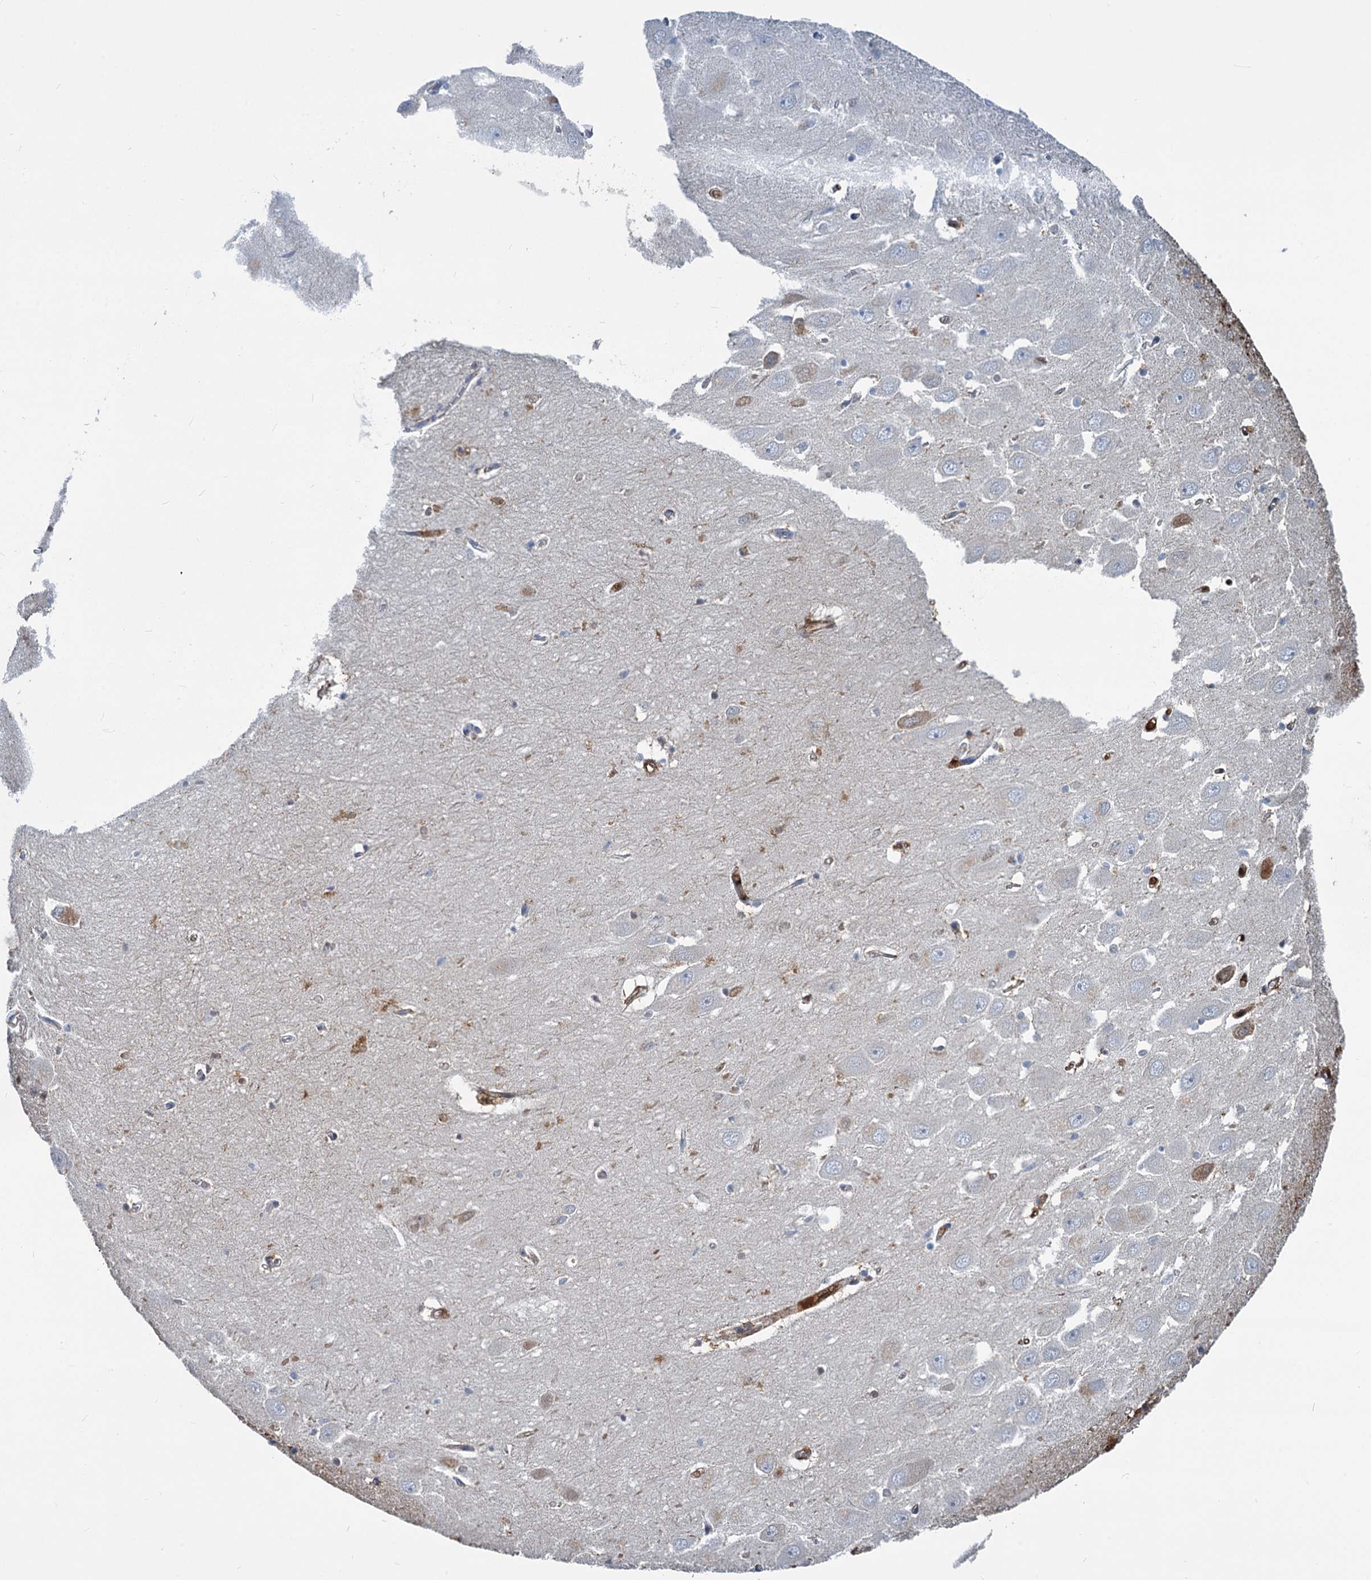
{"staining": {"intensity": "moderate", "quantity": "<25%", "location": "cytoplasmic/membranous,nuclear"}, "tissue": "hippocampus", "cell_type": "Glial cells", "image_type": "normal", "snomed": [{"axis": "morphology", "description": "Normal tissue, NOS"}, {"axis": "topography", "description": "Hippocampus"}], "caption": "A high-resolution histopathology image shows immunohistochemistry (IHC) staining of benign hippocampus, which displays moderate cytoplasmic/membranous,nuclear expression in about <25% of glial cells.", "gene": "S100A6", "patient": {"sex": "female", "age": 64}}